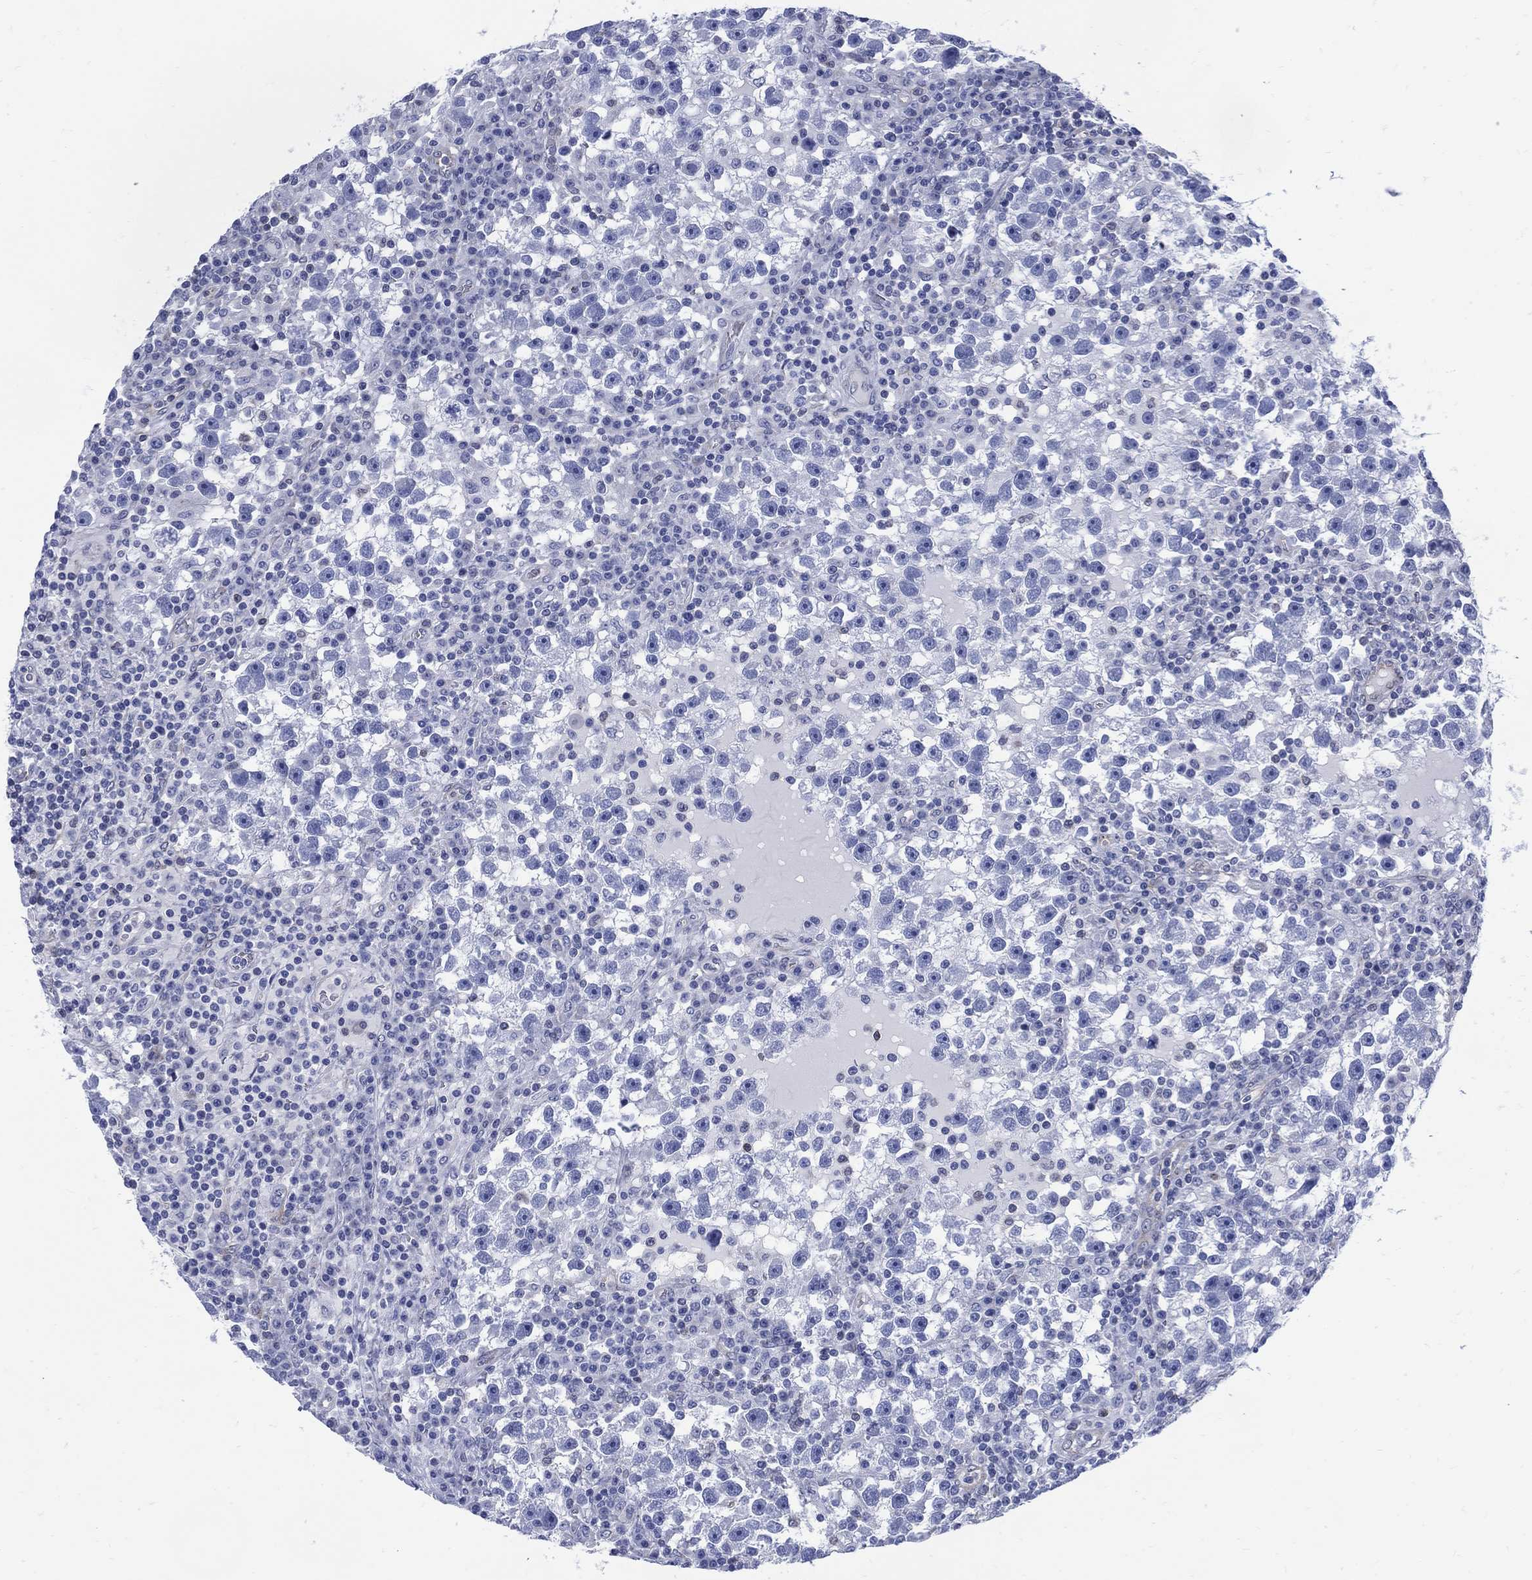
{"staining": {"intensity": "negative", "quantity": "none", "location": "none"}, "tissue": "testis cancer", "cell_type": "Tumor cells", "image_type": "cancer", "snomed": [{"axis": "morphology", "description": "Seminoma, NOS"}, {"axis": "topography", "description": "Testis"}], "caption": "The photomicrograph reveals no significant positivity in tumor cells of testis seminoma. (DAB (3,3'-diaminobenzidine) immunohistochemistry (IHC) with hematoxylin counter stain).", "gene": "DDI1", "patient": {"sex": "male", "age": 47}}